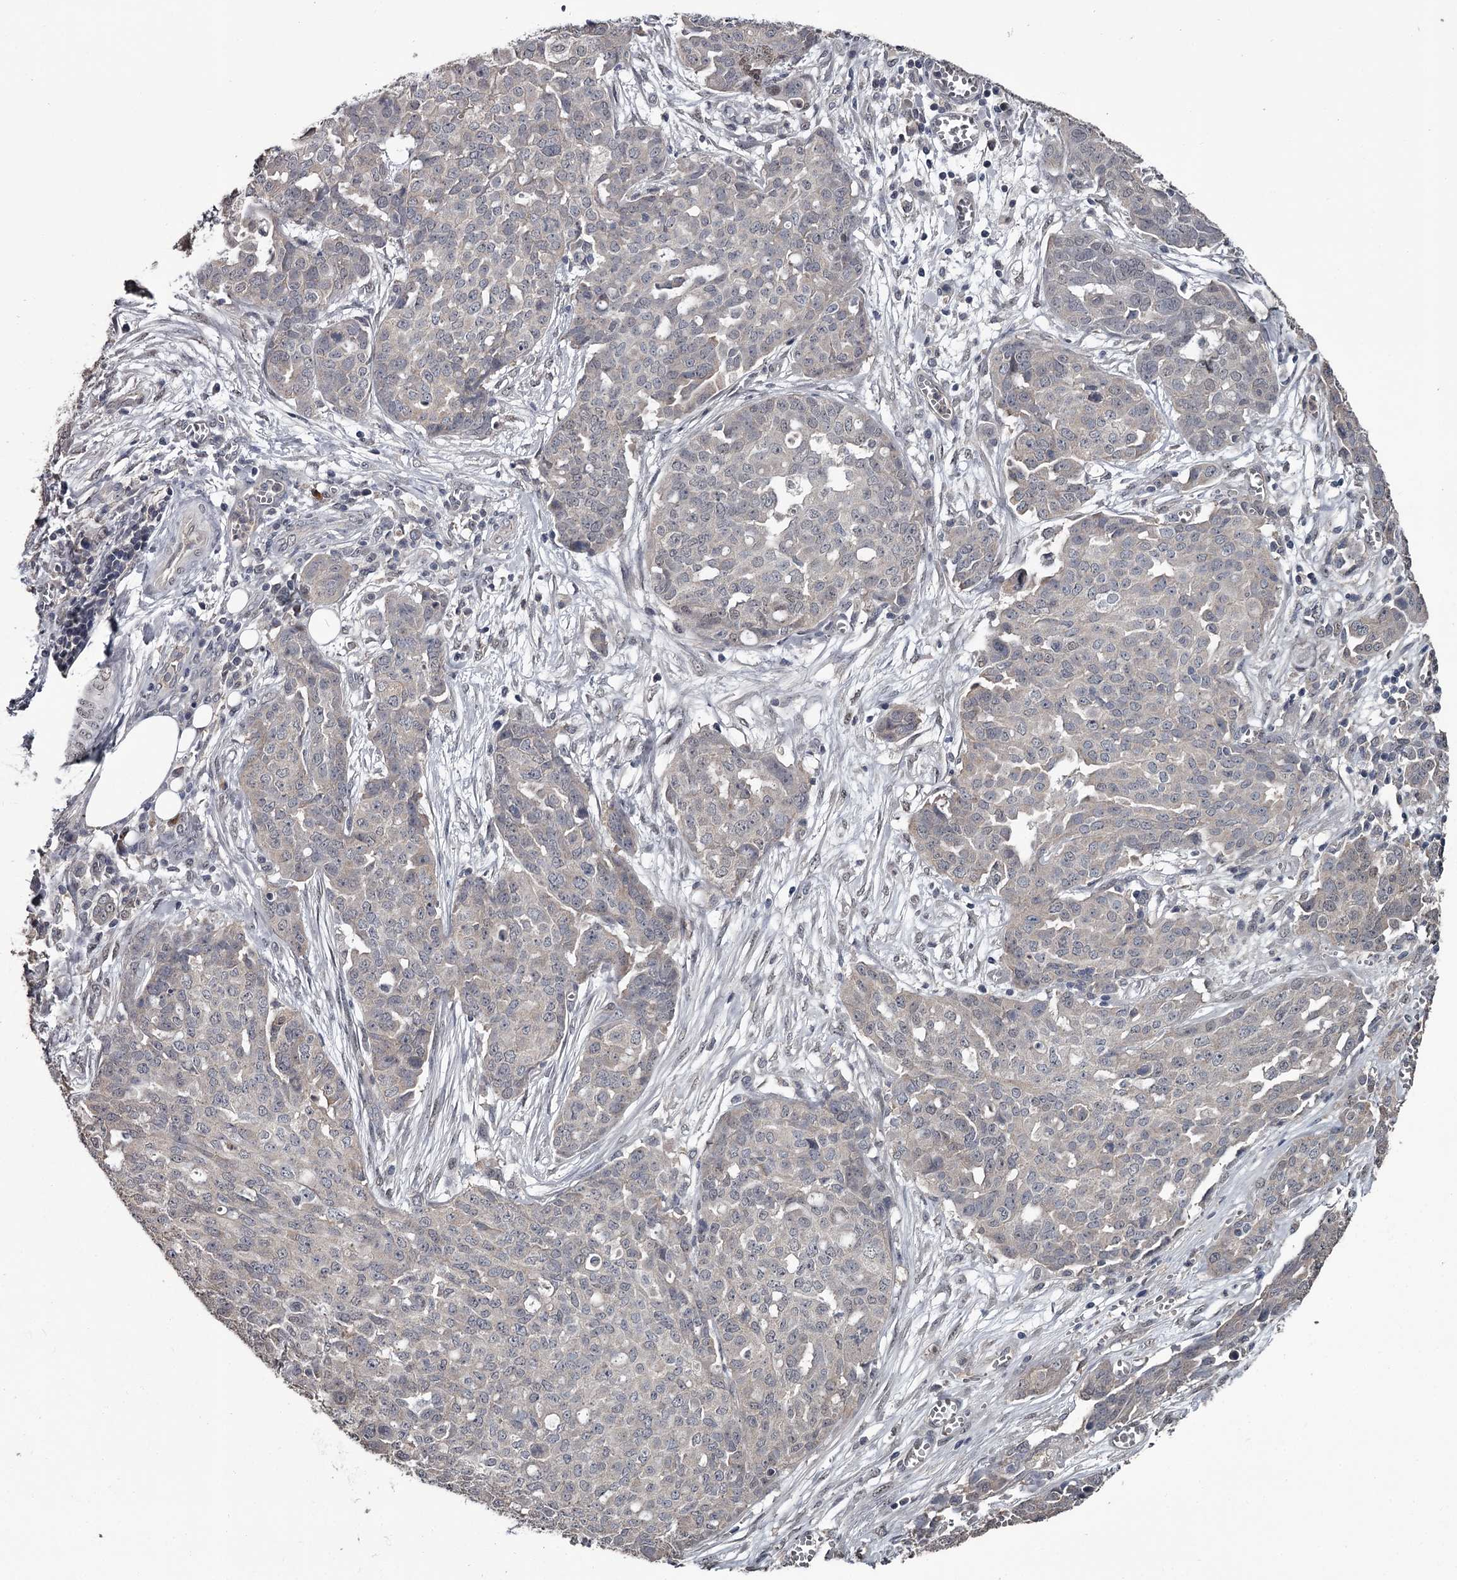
{"staining": {"intensity": "negative", "quantity": "none", "location": "none"}, "tissue": "ovarian cancer", "cell_type": "Tumor cells", "image_type": "cancer", "snomed": [{"axis": "morphology", "description": "Cystadenocarcinoma, serous, NOS"}, {"axis": "topography", "description": "Soft tissue"}, {"axis": "topography", "description": "Ovary"}], "caption": "The IHC image has no significant staining in tumor cells of serous cystadenocarcinoma (ovarian) tissue.", "gene": "PRPF40B", "patient": {"sex": "female", "age": 57}}